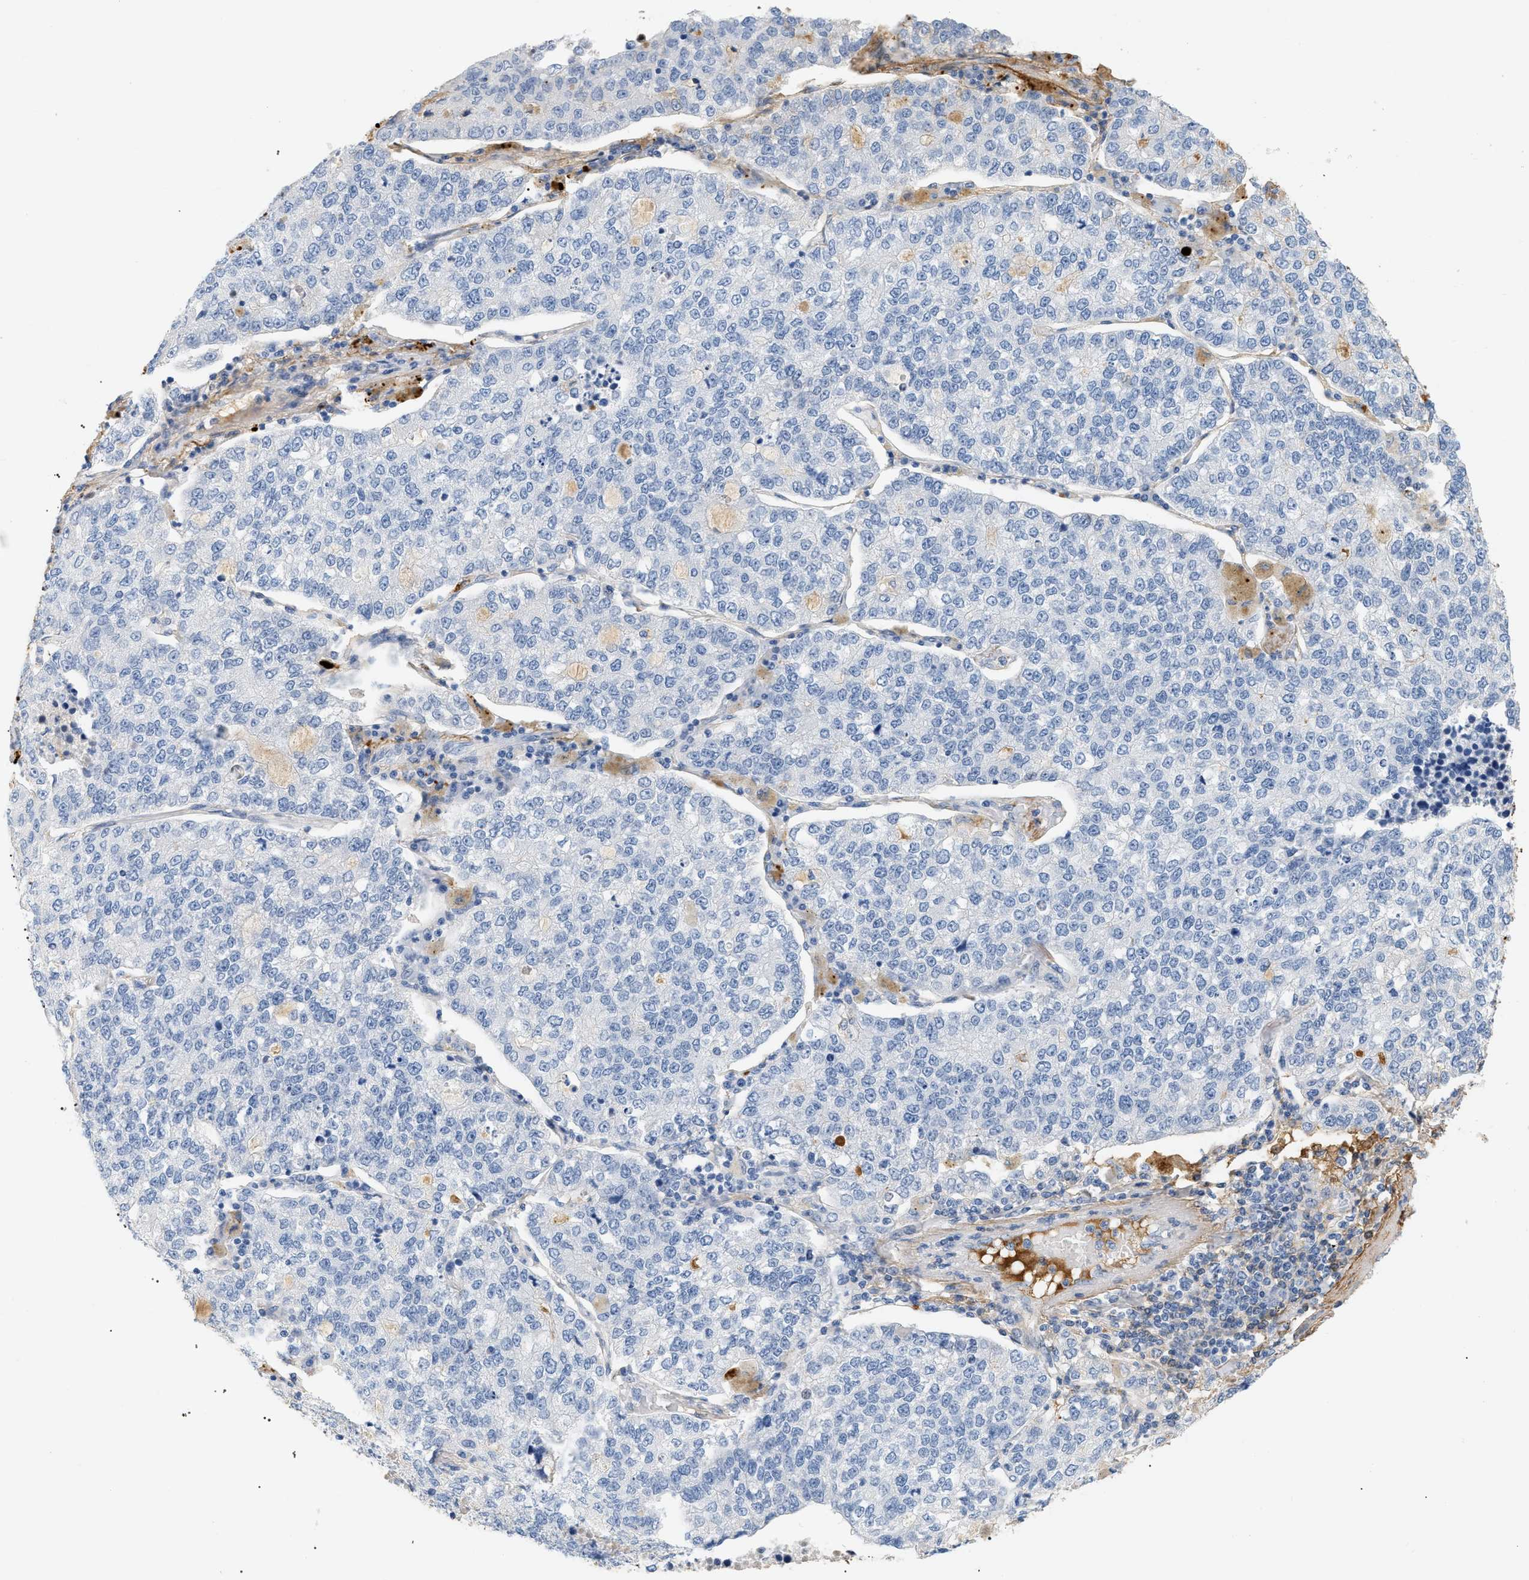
{"staining": {"intensity": "negative", "quantity": "none", "location": "none"}, "tissue": "lung cancer", "cell_type": "Tumor cells", "image_type": "cancer", "snomed": [{"axis": "morphology", "description": "Adenocarcinoma, NOS"}, {"axis": "topography", "description": "Lung"}], "caption": "DAB (3,3'-diaminobenzidine) immunohistochemical staining of human lung adenocarcinoma reveals no significant staining in tumor cells. (Stains: DAB (3,3'-diaminobenzidine) immunohistochemistry (IHC) with hematoxylin counter stain, Microscopy: brightfield microscopy at high magnification).", "gene": "CFH", "patient": {"sex": "male", "age": 49}}